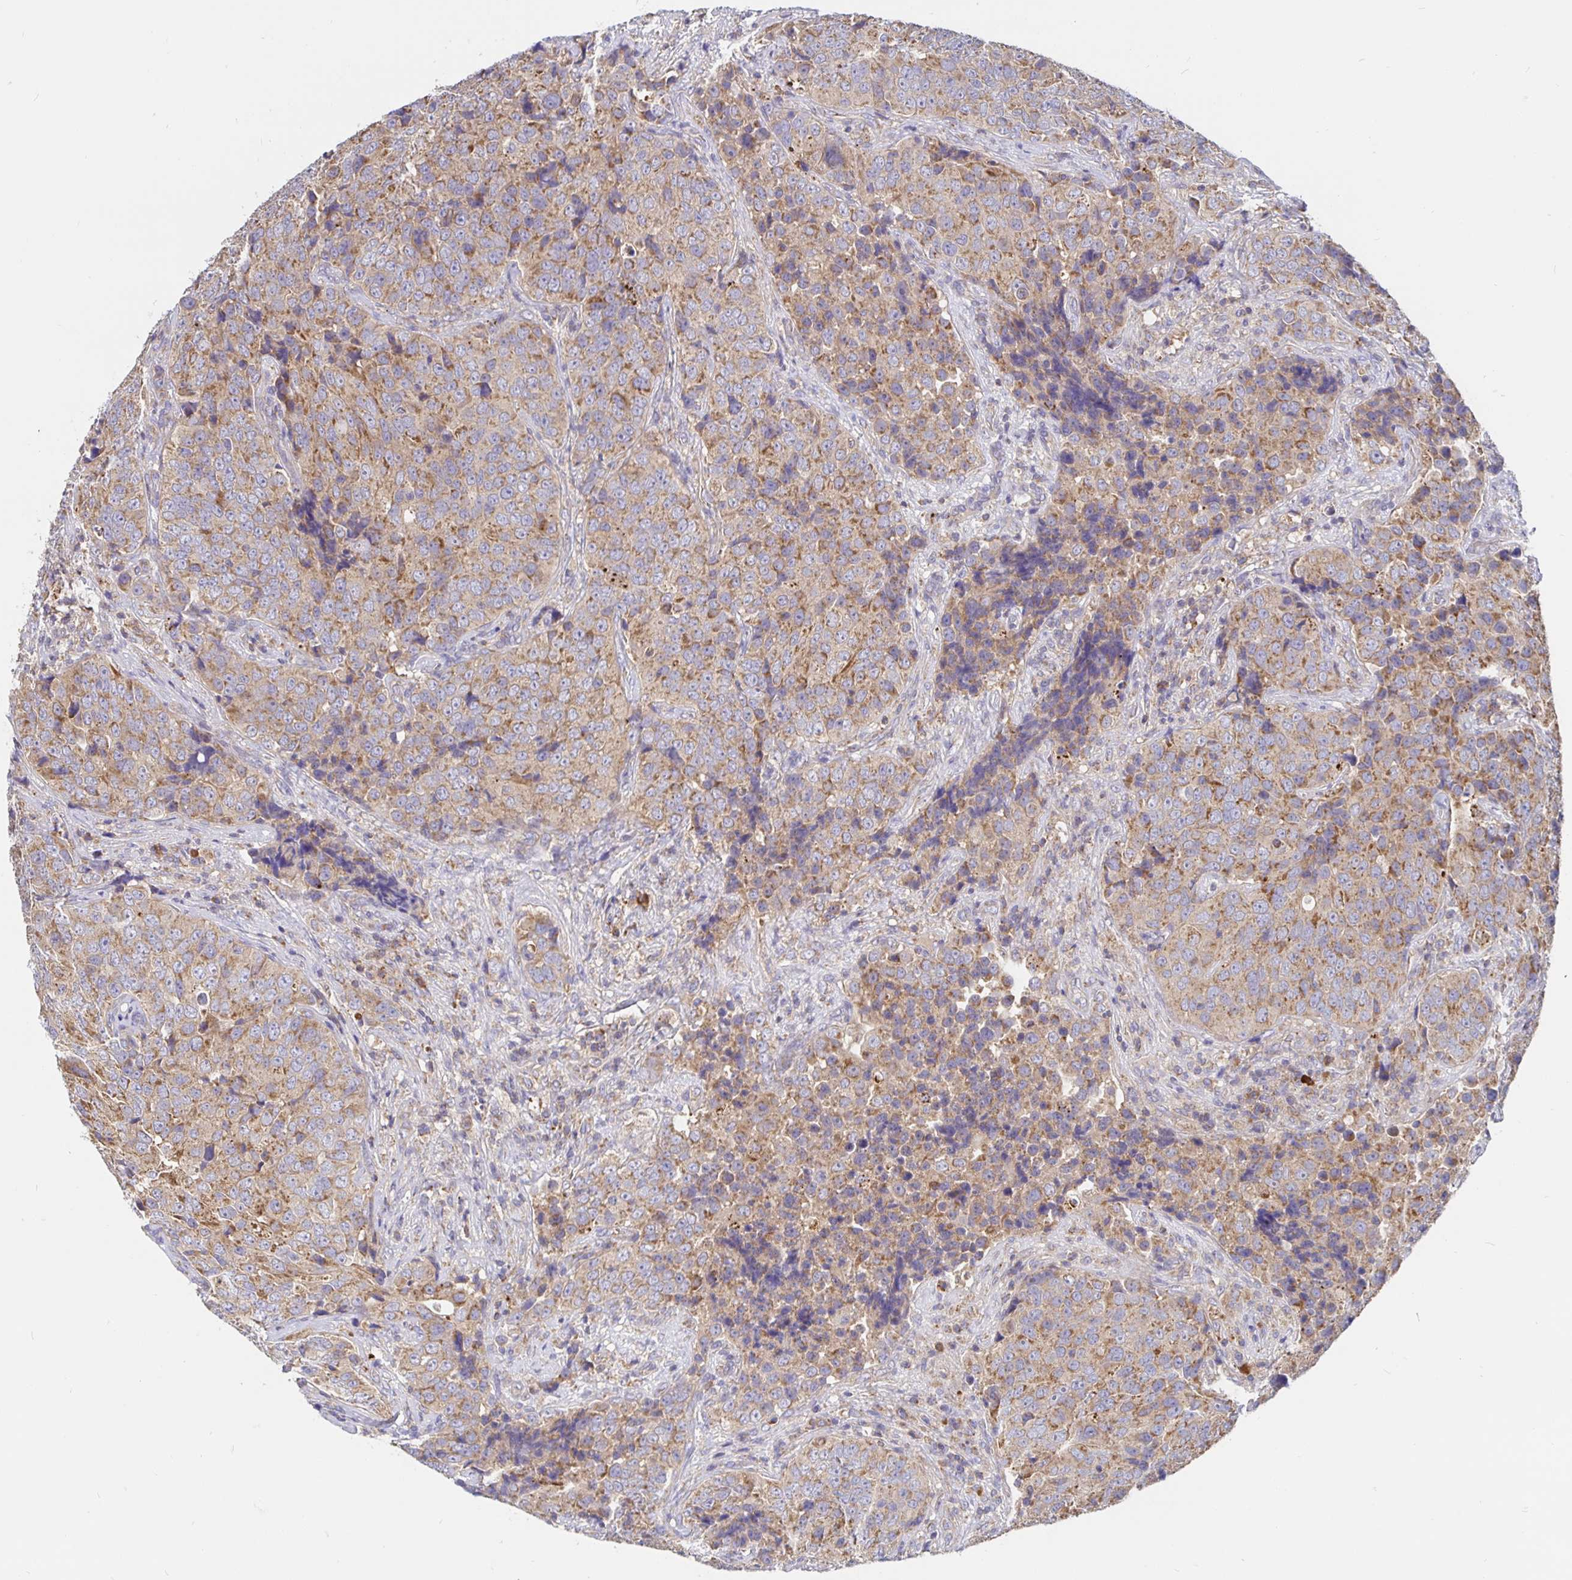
{"staining": {"intensity": "moderate", "quantity": "25%-75%", "location": "cytoplasmic/membranous"}, "tissue": "urothelial cancer", "cell_type": "Tumor cells", "image_type": "cancer", "snomed": [{"axis": "morphology", "description": "Urothelial carcinoma, NOS"}, {"axis": "topography", "description": "Urinary bladder"}], "caption": "A photomicrograph of human transitional cell carcinoma stained for a protein reveals moderate cytoplasmic/membranous brown staining in tumor cells.", "gene": "PRDX3", "patient": {"sex": "male", "age": 52}}